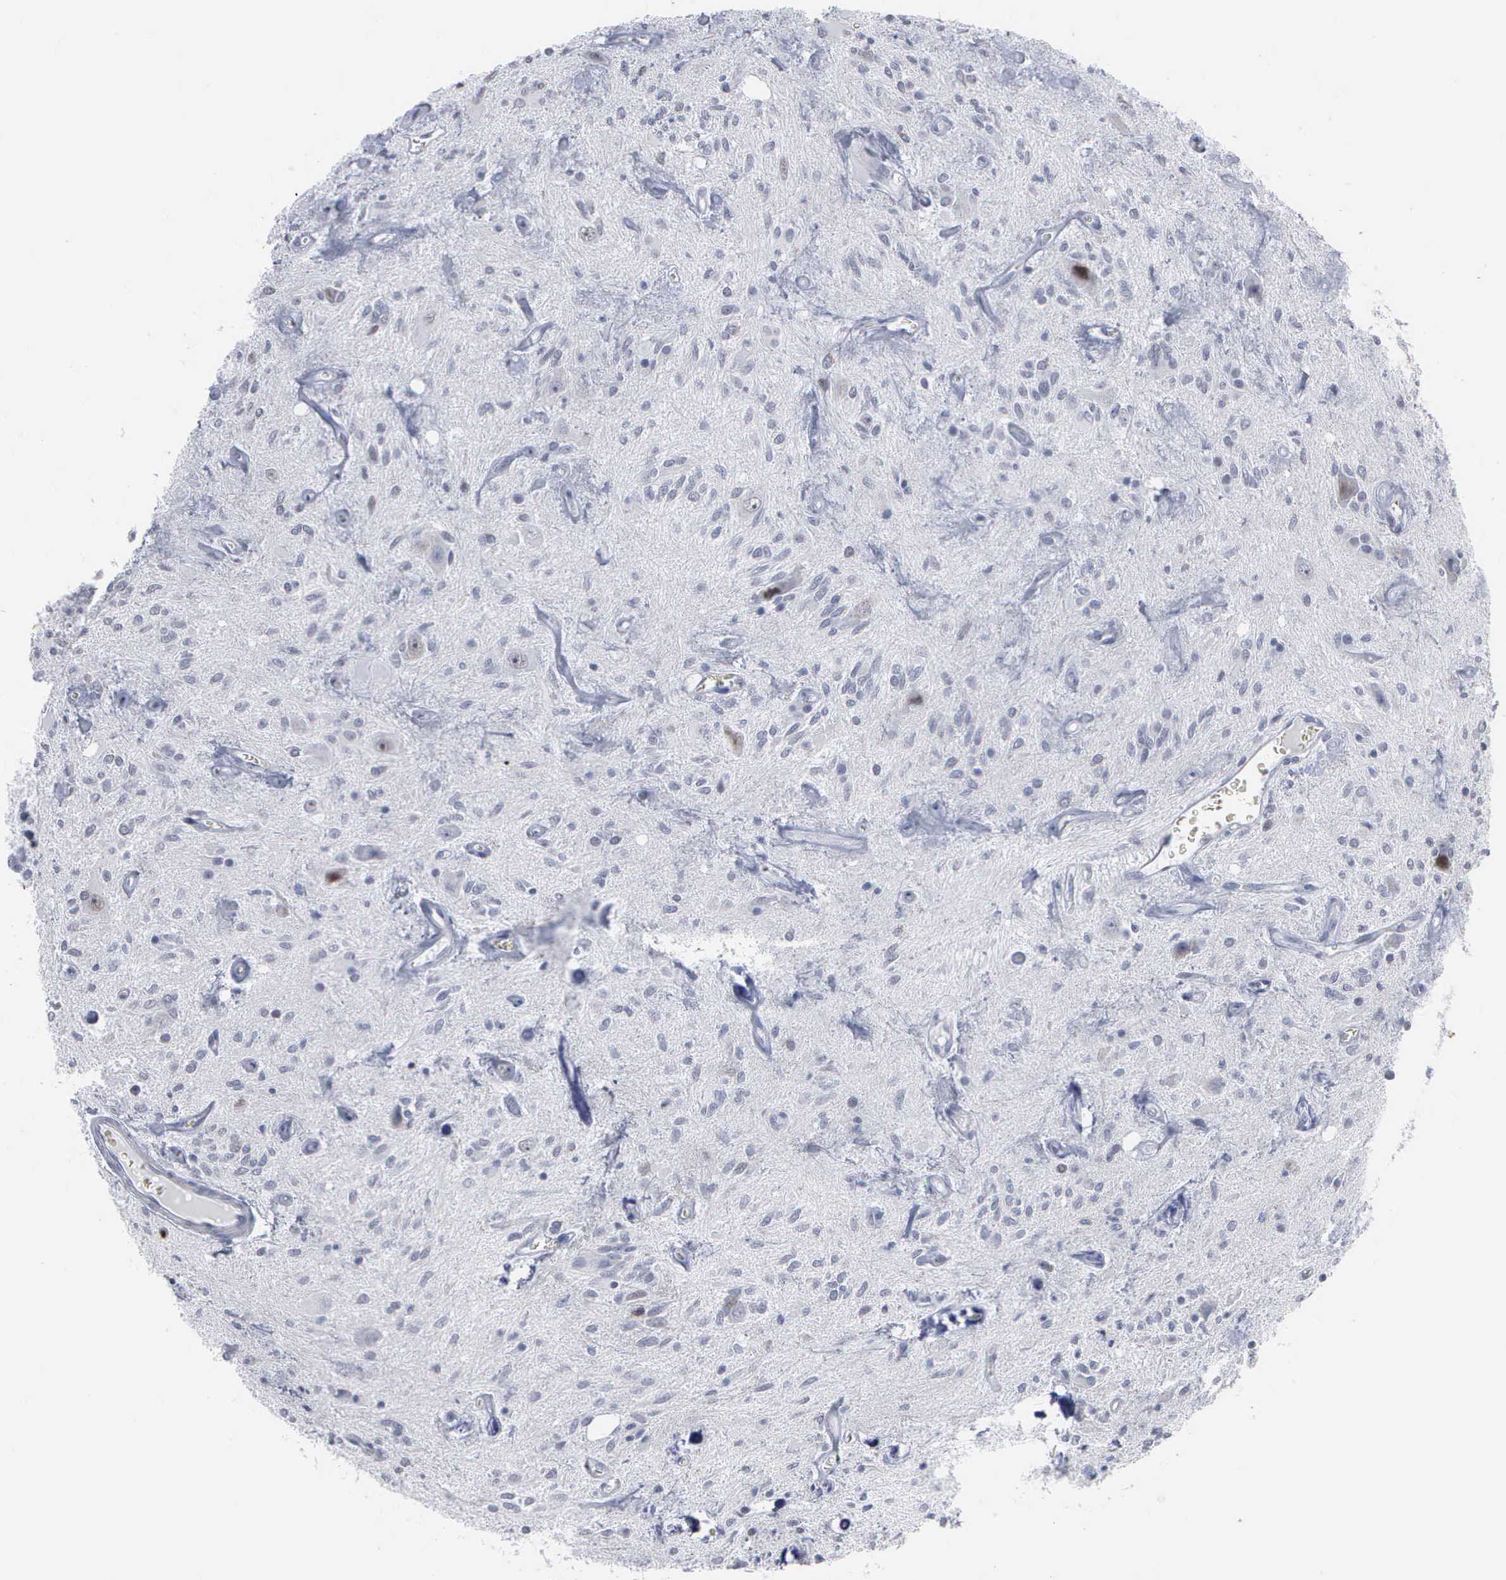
{"staining": {"intensity": "negative", "quantity": "none", "location": "none"}, "tissue": "glioma", "cell_type": "Tumor cells", "image_type": "cancer", "snomed": [{"axis": "morphology", "description": "Glioma, malignant, Low grade"}, {"axis": "topography", "description": "Brain"}], "caption": "Glioma was stained to show a protein in brown. There is no significant expression in tumor cells.", "gene": "SPIN3", "patient": {"sex": "female", "age": 15}}